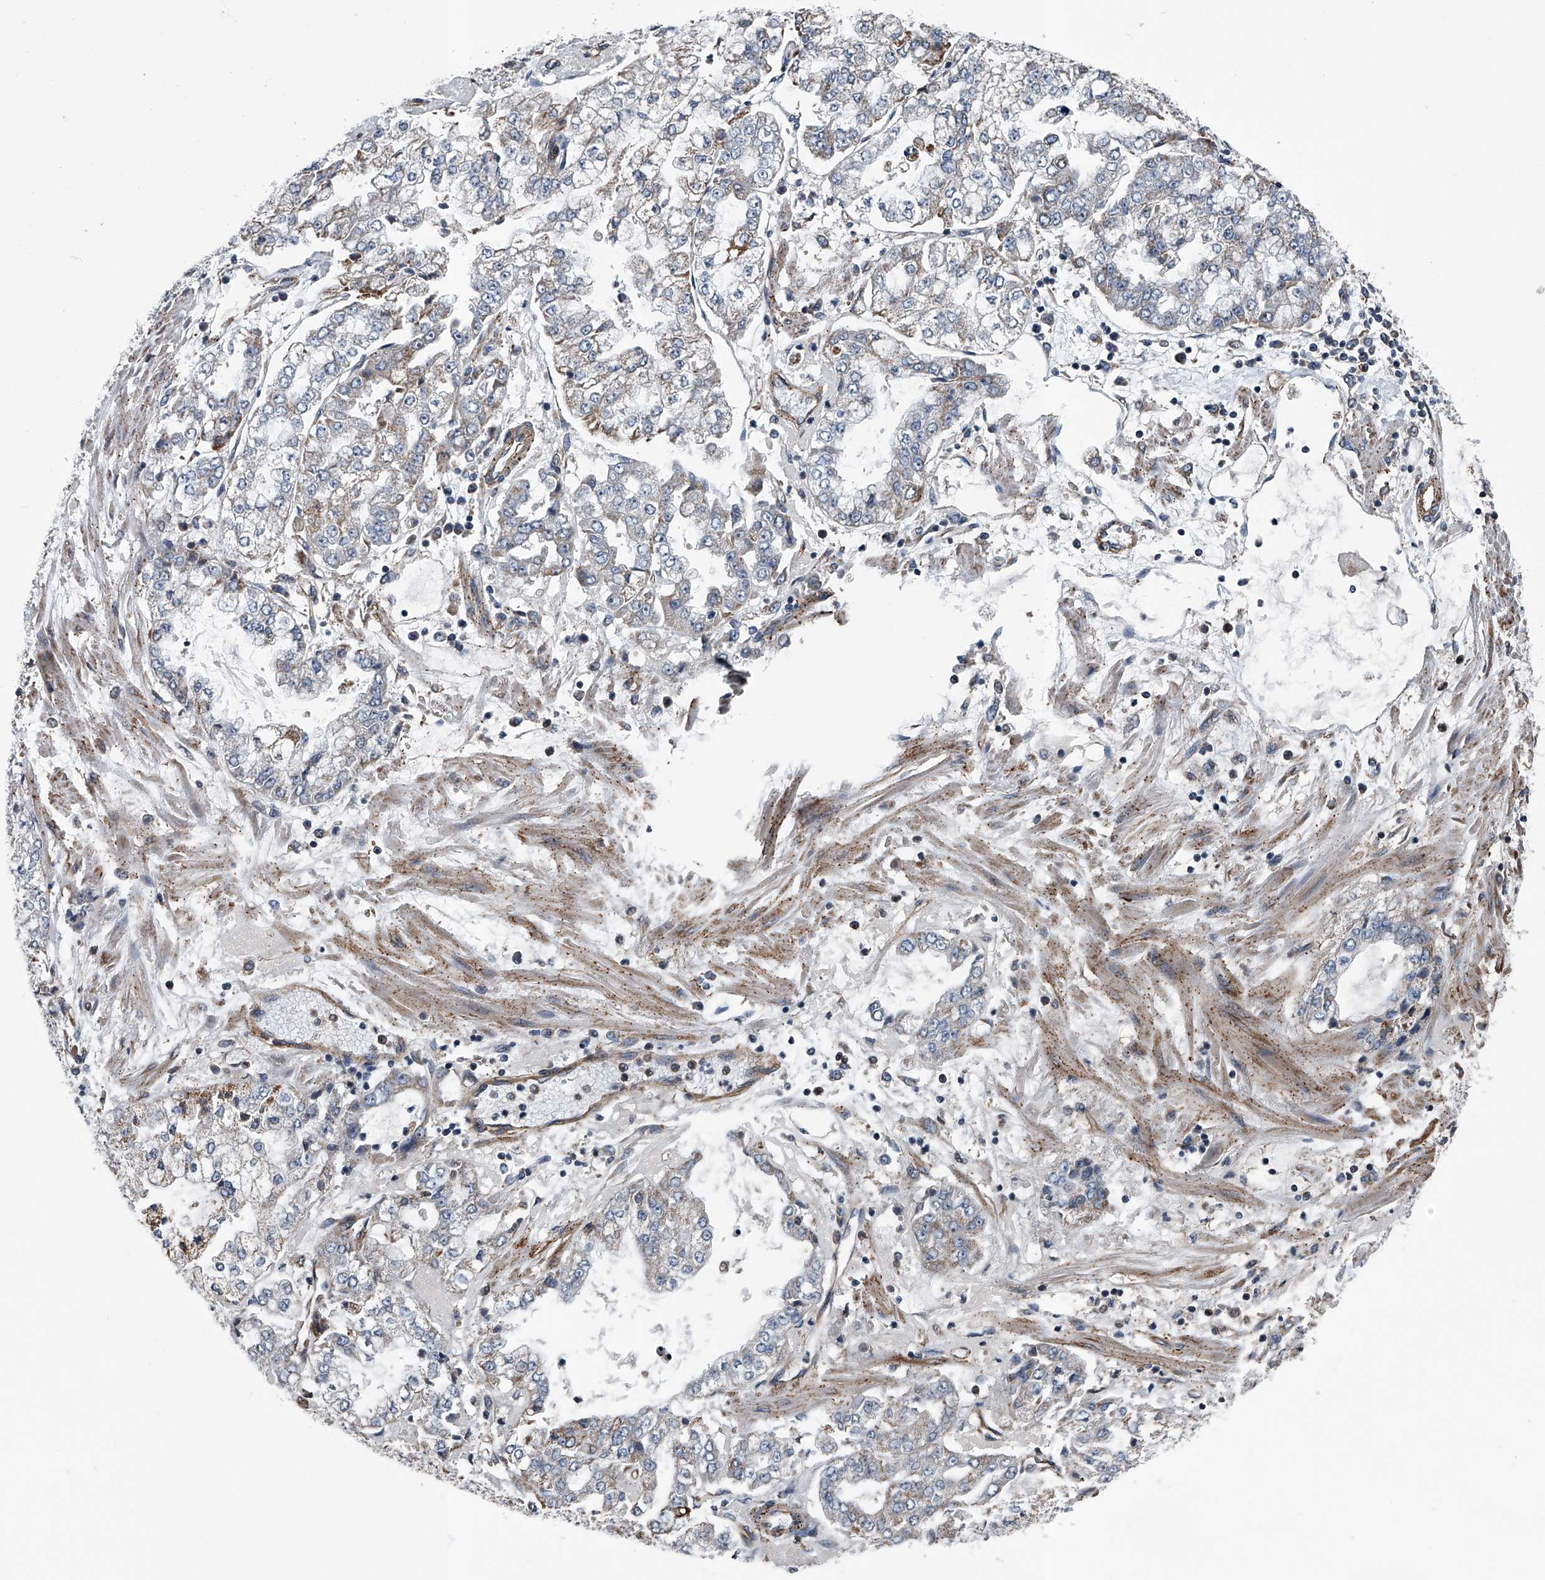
{"staining": {"intensity": "weak", "quantity": "25%-75%", "location": "cytoplasmic/membranous"}, "tissue": "stomach cancer", "cell_type": "Tumor cells", "image_type": "cancer", "snomed": [{"axis": "morphology", "description": "Adenocarcinoma, NOS"}, {"axis": "topography", "description": "Stomach"}], "caption": "A high-resolution histopathology image shows IHC staining of stomach cancer, which demonstrates weak cytoplasmic/membranous positivity in approximately 25%-75% of tumor cells. (DAB IHC with brightfield microscopy, high magnification).", "gene": "LDLRAD2", "patient": {"sex": "male", "age": 76}}